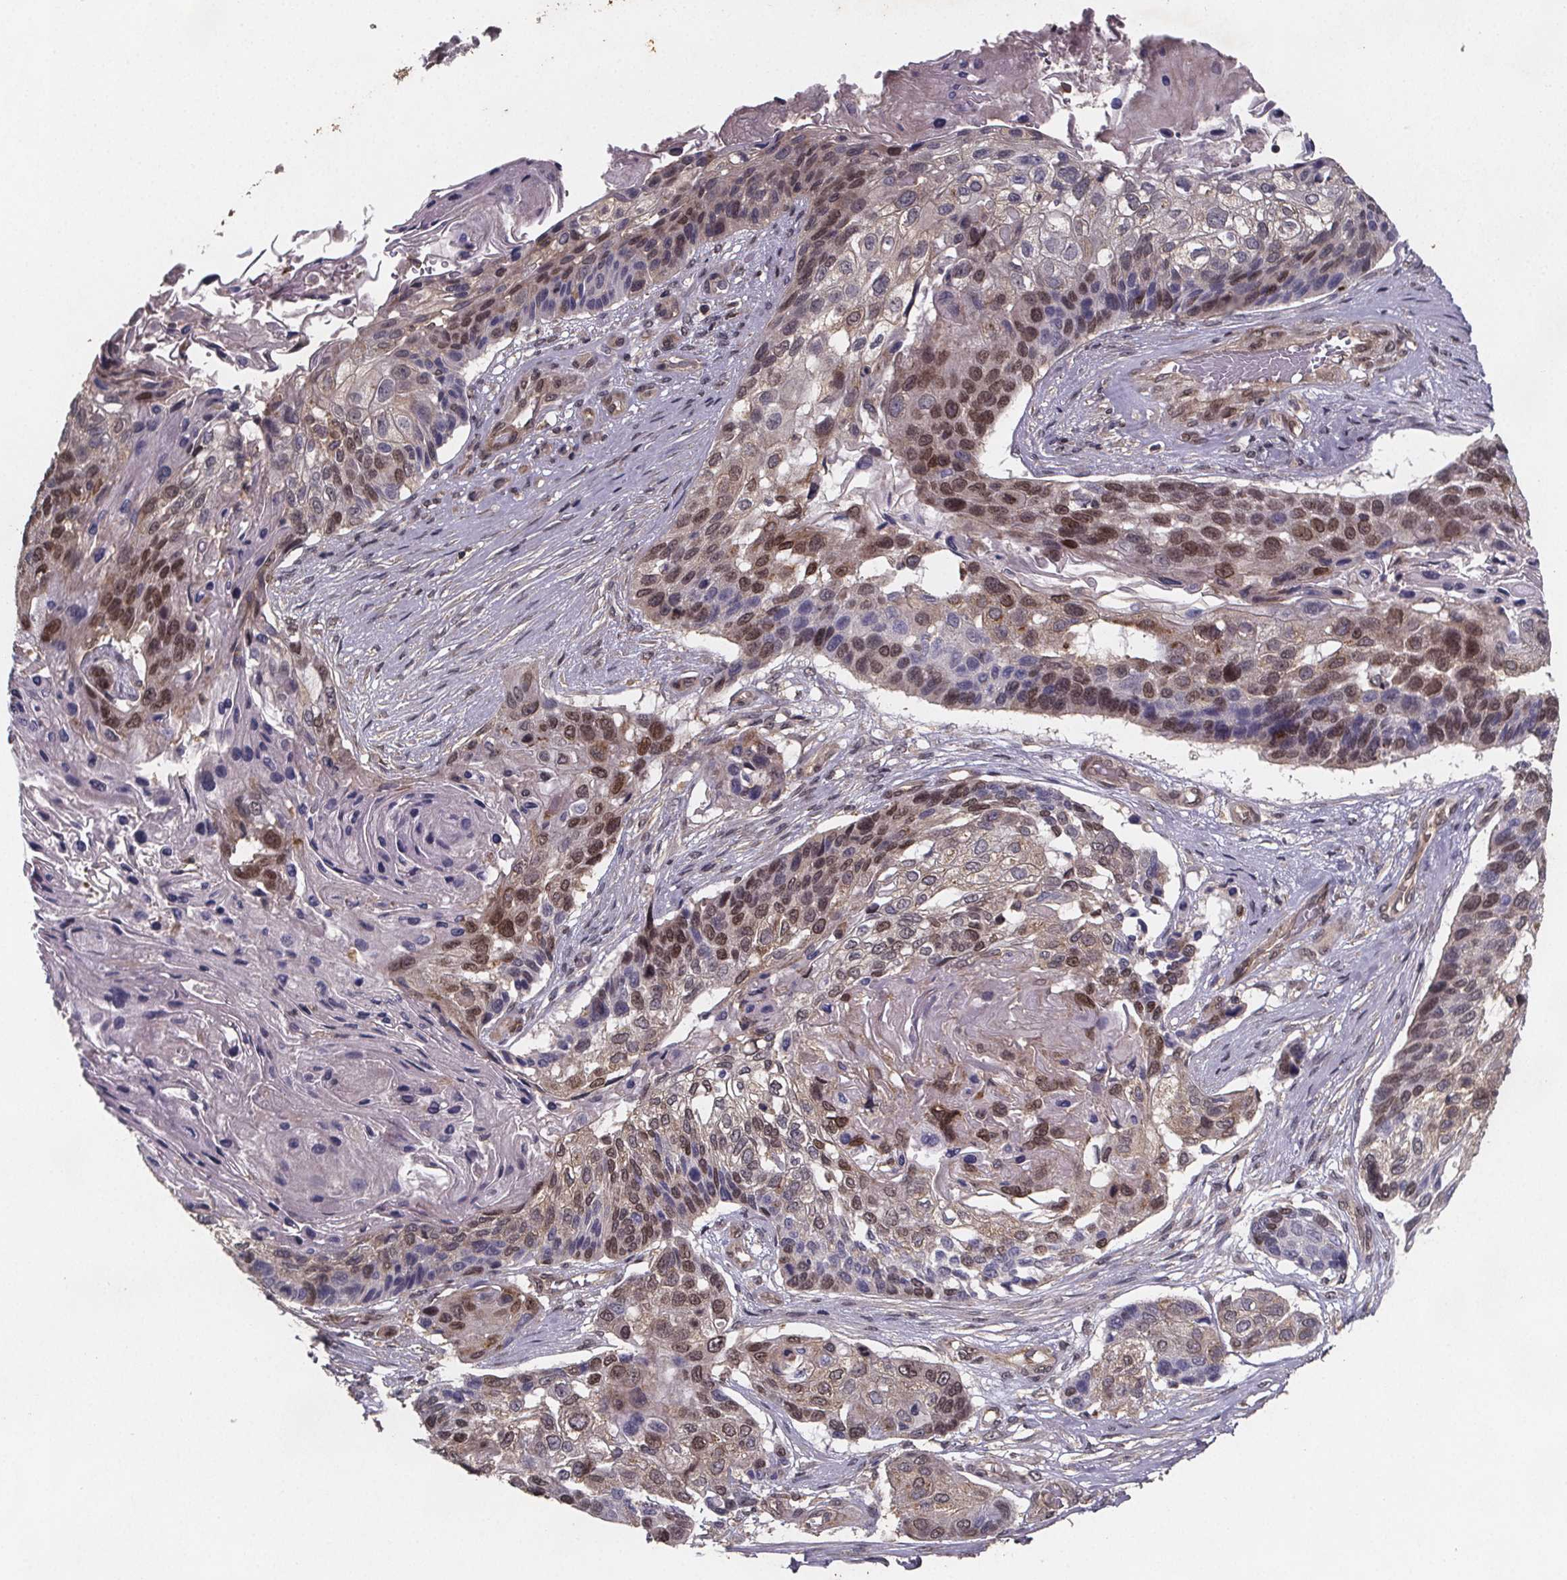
{"staining": {"intensity": "moderate", "quantity": "<25%", "location": "nuclear"}, "tissue": "lung cancer", "cell_type": "Tumor cells", "image_type": "cancer", "snomed": [{"axis": "morphology", "description": "Squamous cell carcinoma, NOS"}, {"axis": "topography", "description": "Lung"}], "caption": "An image showing moderate nuclear expression in about <25% of tumor cells in lung cancer, as visualized by brown immunohistochemical staining.", "gene": "PIERCE2", "patient": {"sex": "male", "age": 69}}